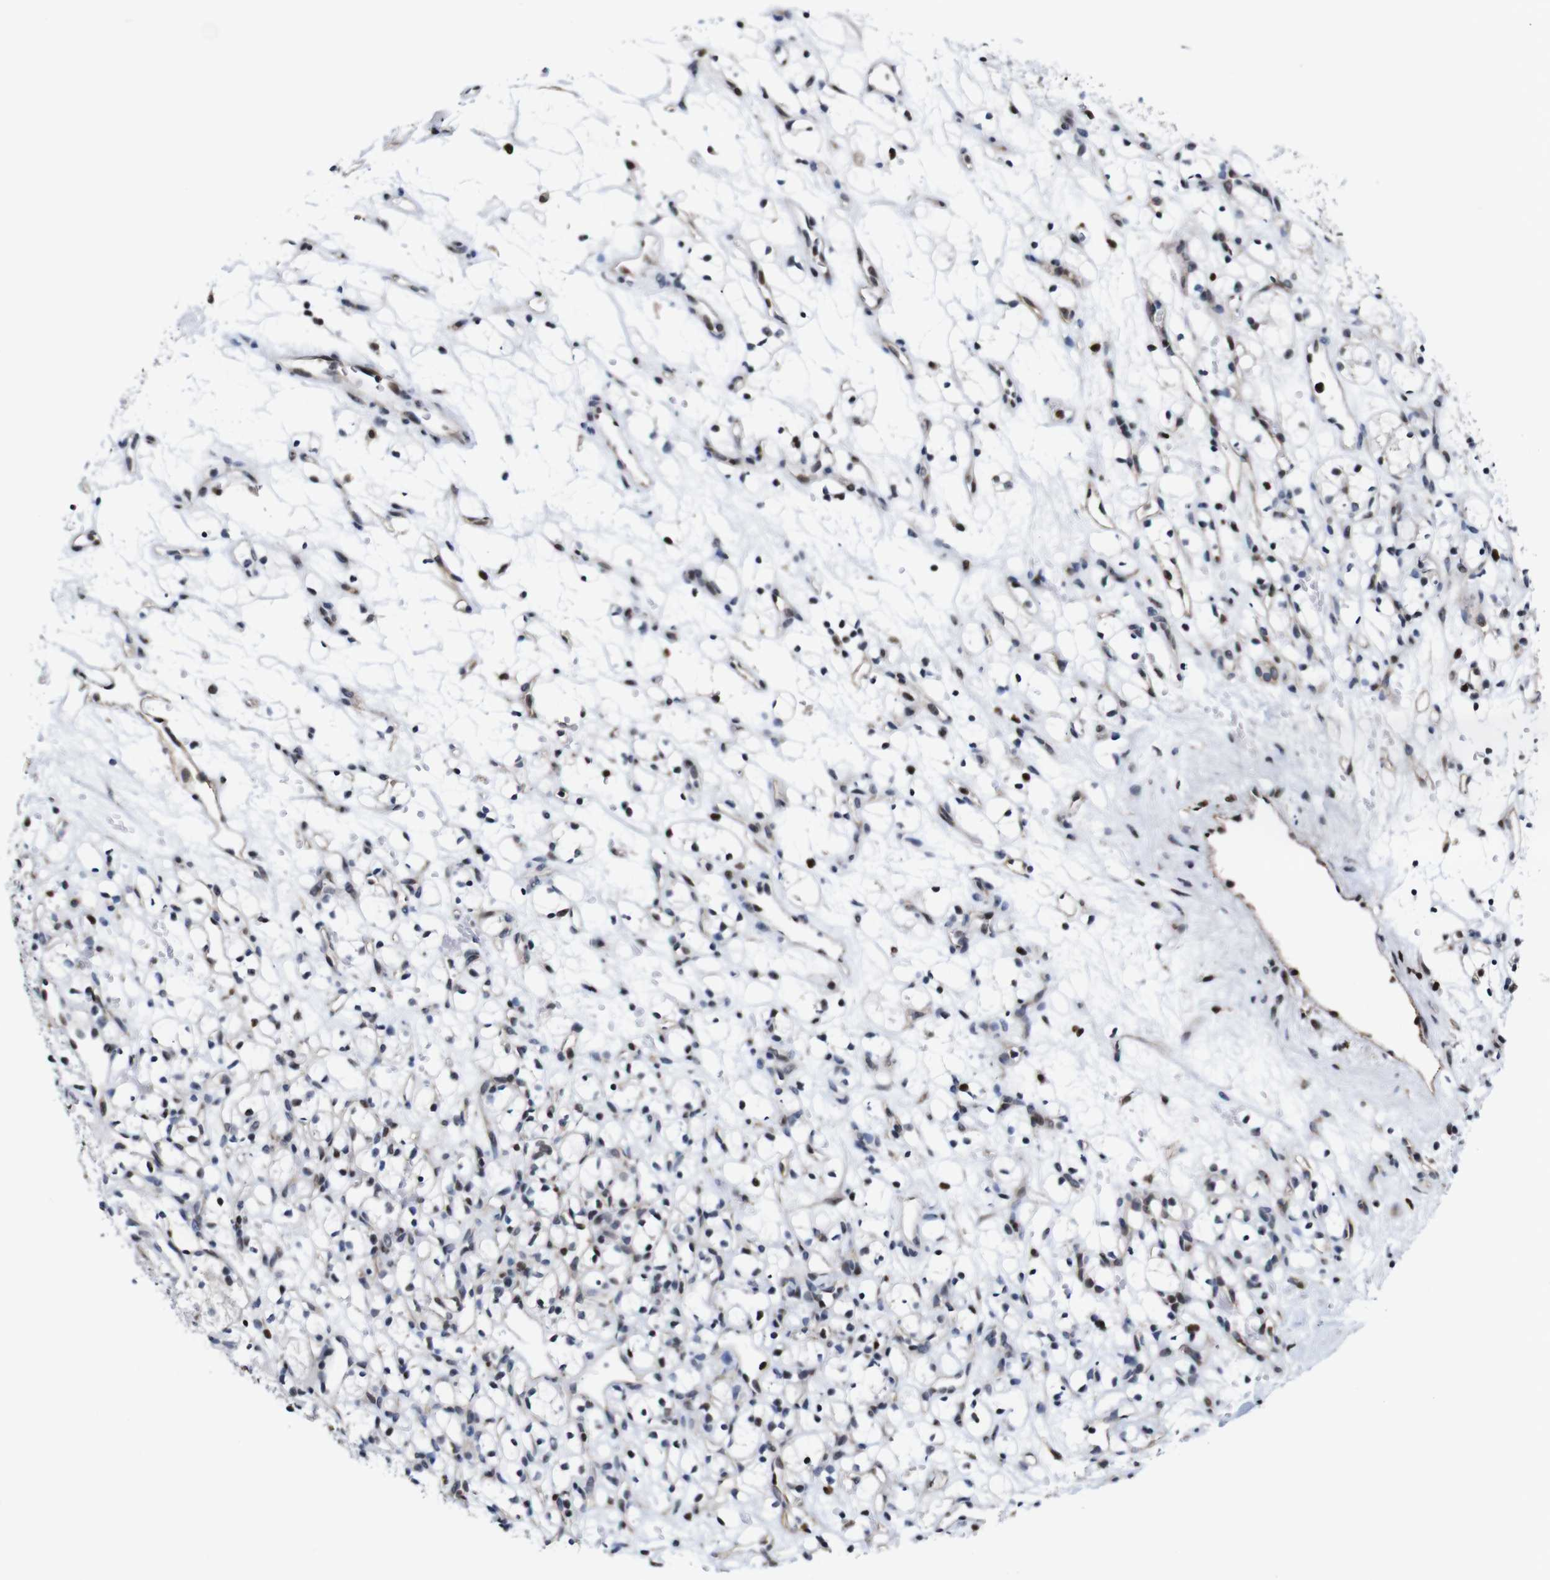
{"staining": {"intensity": "moderate", "quantity": "<25%", "location": "nuclear"}, "tissue": "renal cancer", "cell_type": "Tumor cells", "image_type": "cancer", "snomed": [{"axis": "morphology", "description": "Adenocarcinoma, NOS"}, {"axis": "topography", "description": "Kidney"}], "caption": "IHC image of neoplastic tissue: adenocarcinoma (renal) stained using immunohistochemistry exhibits low levels of moderate protein expression localized specifically in the nuclear of tumor cells, appearing as a nuclear brown color.", "gene": "GATA6", "patient": {"sex": "female", "age": 60}}